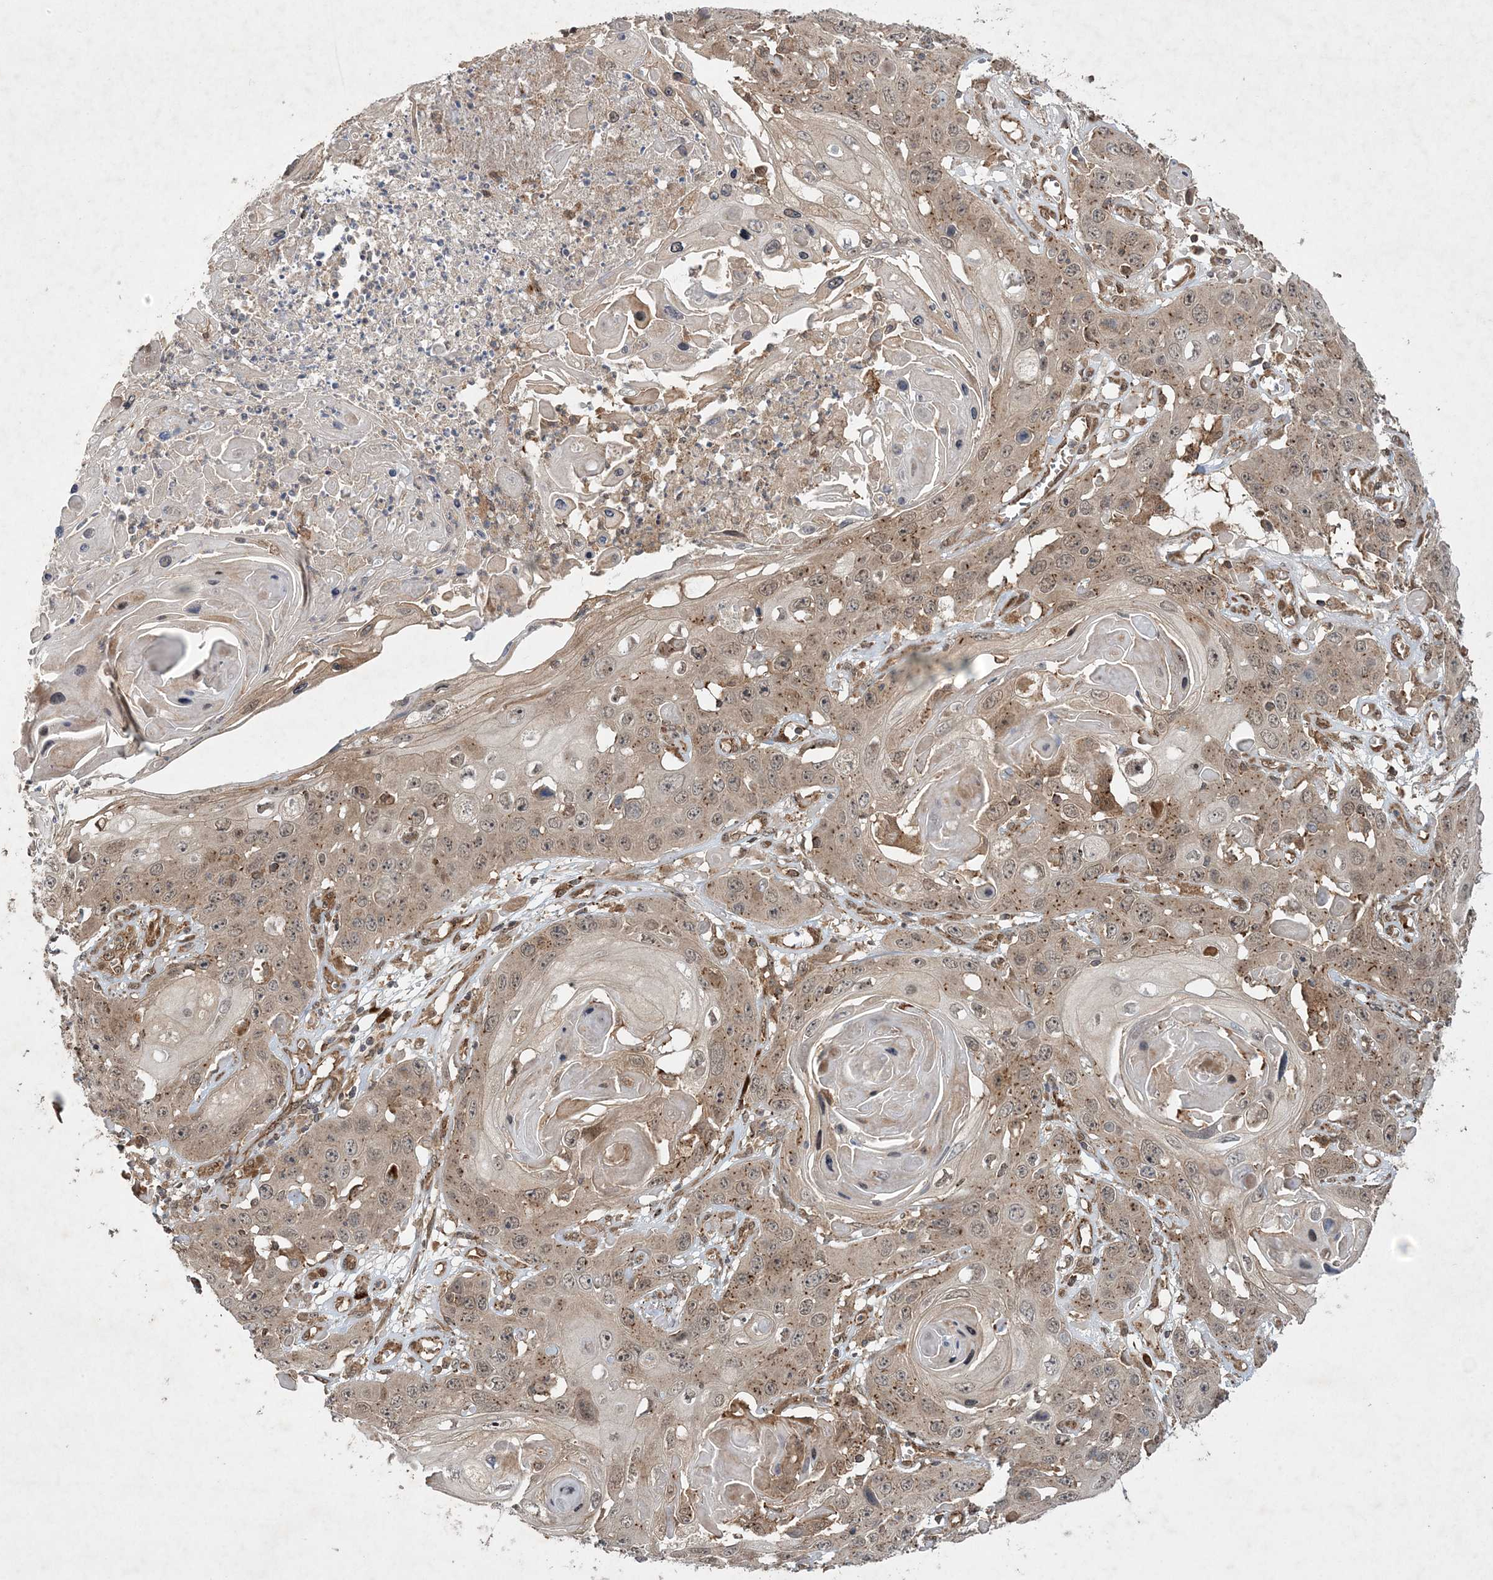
{"staining": {"intensity": "moderate", "quantity": ">75%", "location": "cytoplasmic/membranous"}, "tissue": "skin cancer", "cell_type": "Tumor cells", "image_type": "cancer", "snomed": [{"axis": "morphology", "description": "Squamous cell carcinoma, NOS"}, {"axis": "topography", "description": "Skin"}], "caption": "Human skin cancer (squamous cell carcinoma) stained for a protein (brown) exhibits moderate cytoplasmic/membranous positive staining in about >75% of tumor cells.", "gene": "UBTD2", "patient": {"sex": "male", "age": 55}}